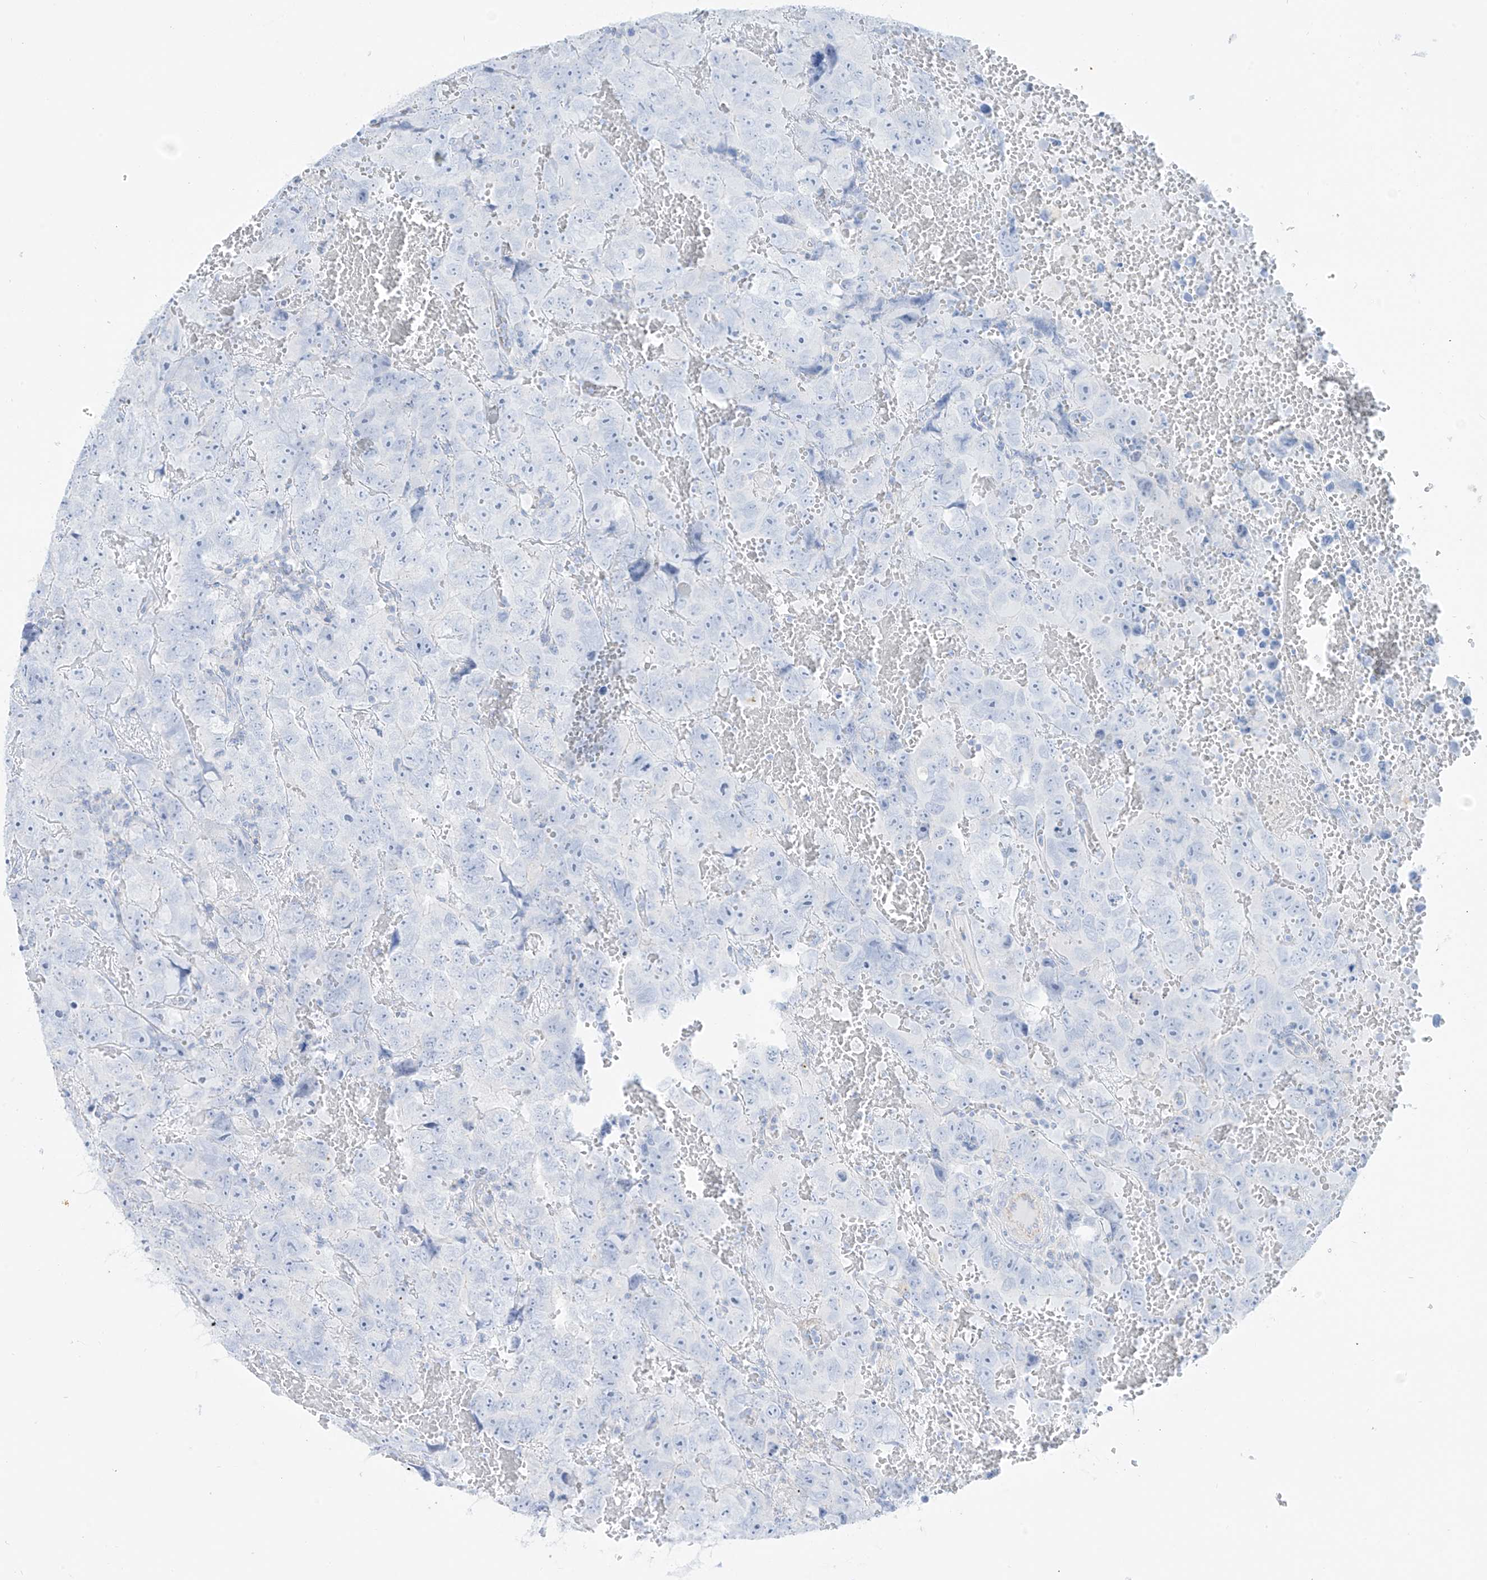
{"staining": {"intensity": "negative", "quantity": "none", "location": "none"}, "tissue": "testis cancer", "cell_type": "Tumor cells", "image_type": "cancer", "snomed": [{"axis": "morphology", "description": "Carcinoma, Embryonal, NOS"}, {"axis": "topography", "description": "Testis"}], "caption": "Human testis embryonal carcinoma stained for a protein using immunohistochemistry exhibits no staining in tumor cells.", "gene": "SLC26A3", "patient": {"sex": "male", "age": 45}}